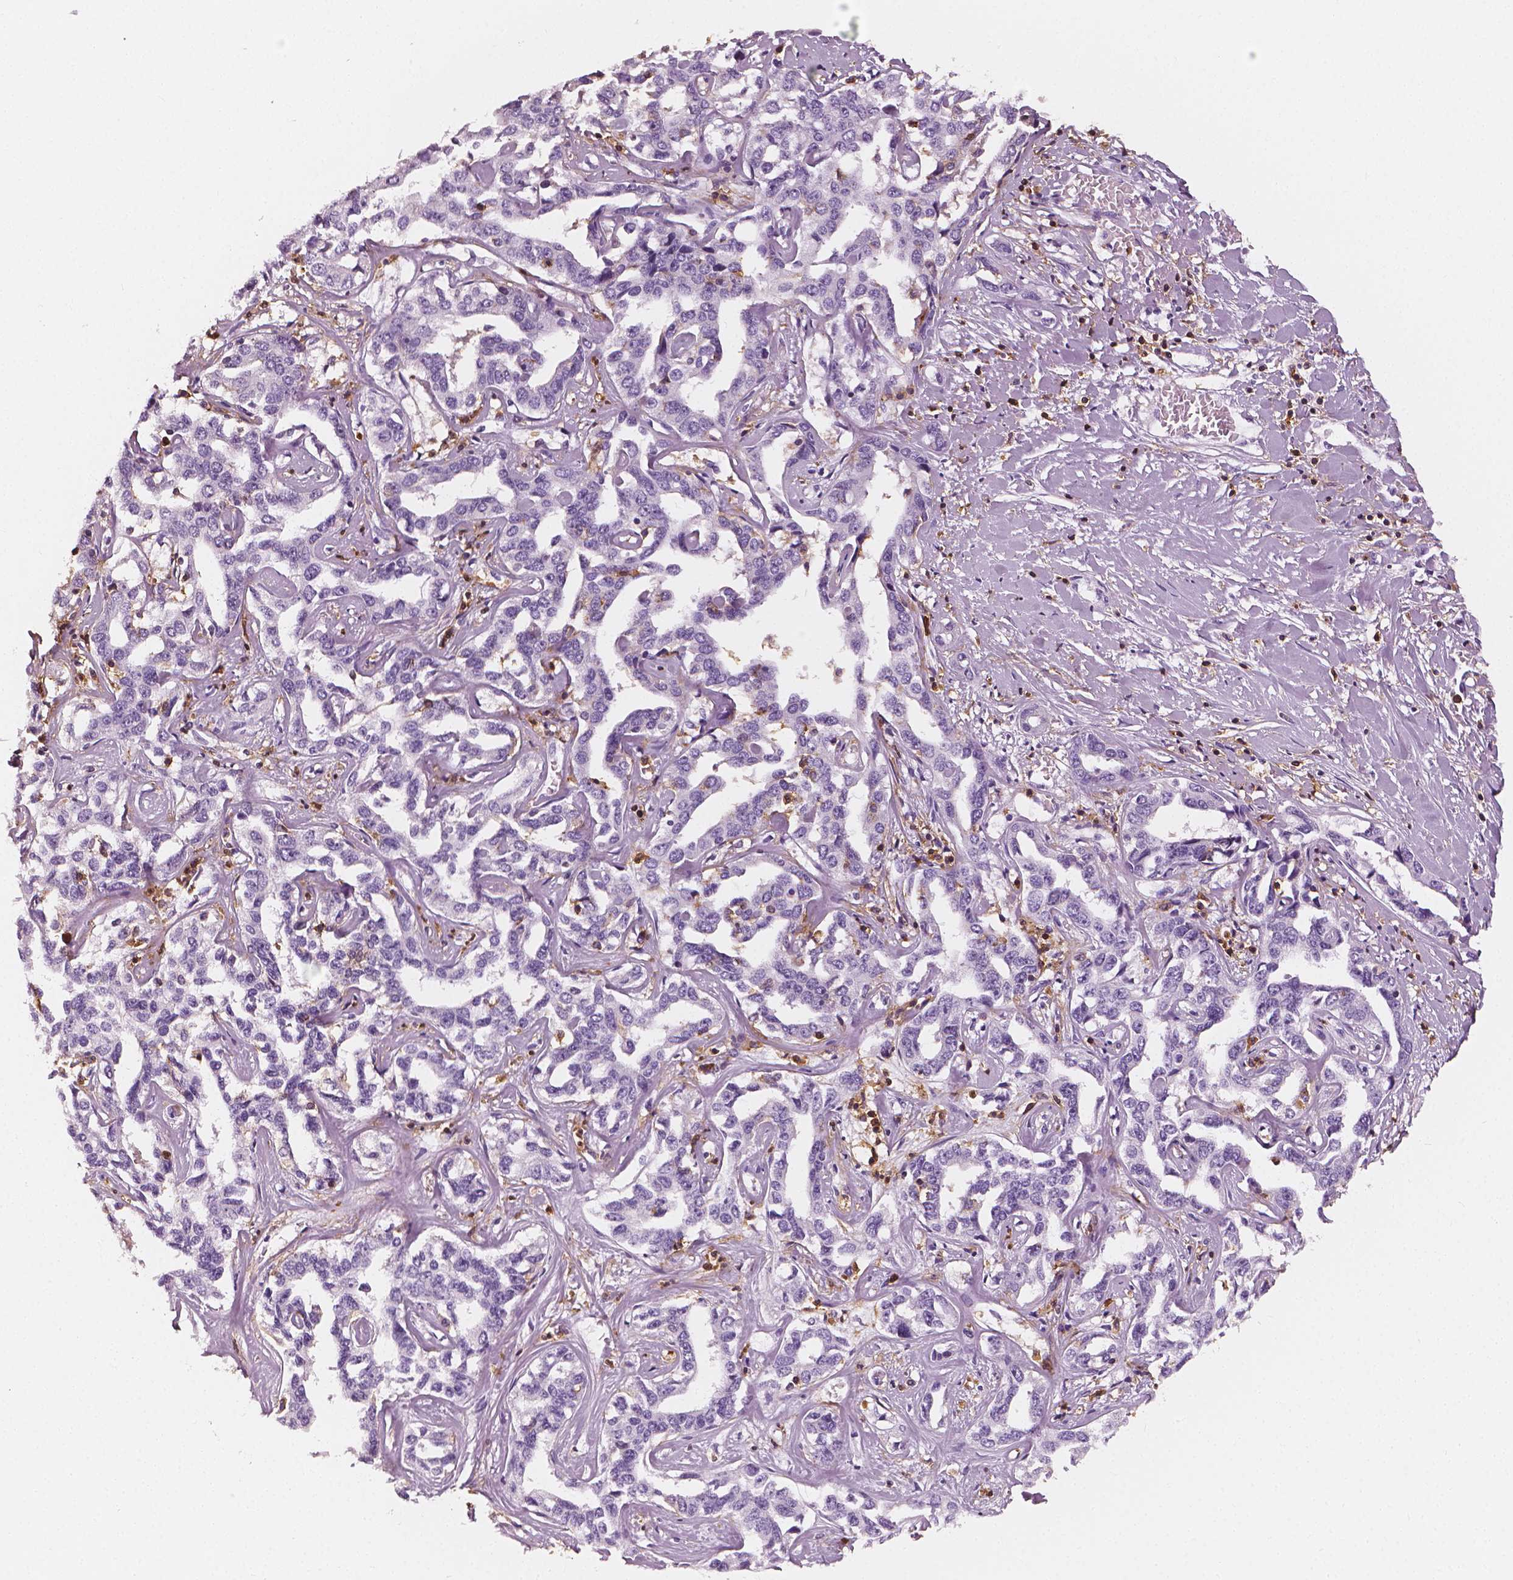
{"staining": {"intensity": "negative", "quantity": "none", "location": "none"}, "tissue": "liver cancer", "cell_type": "Tumor cells", "image_type": "cancer", "snomed": [{"axis": "morphology", "description": "Cholangiocarcinoma"}, {"axis": "topography", "description": "Liver"}], "caption": "Immunohistochemical staining of human liver cancer (cholangiocarcinoma) shows no significant staining in tumor cells.", "gene": "PTPRC", "patient": {"sex": "male", "age": 59}}